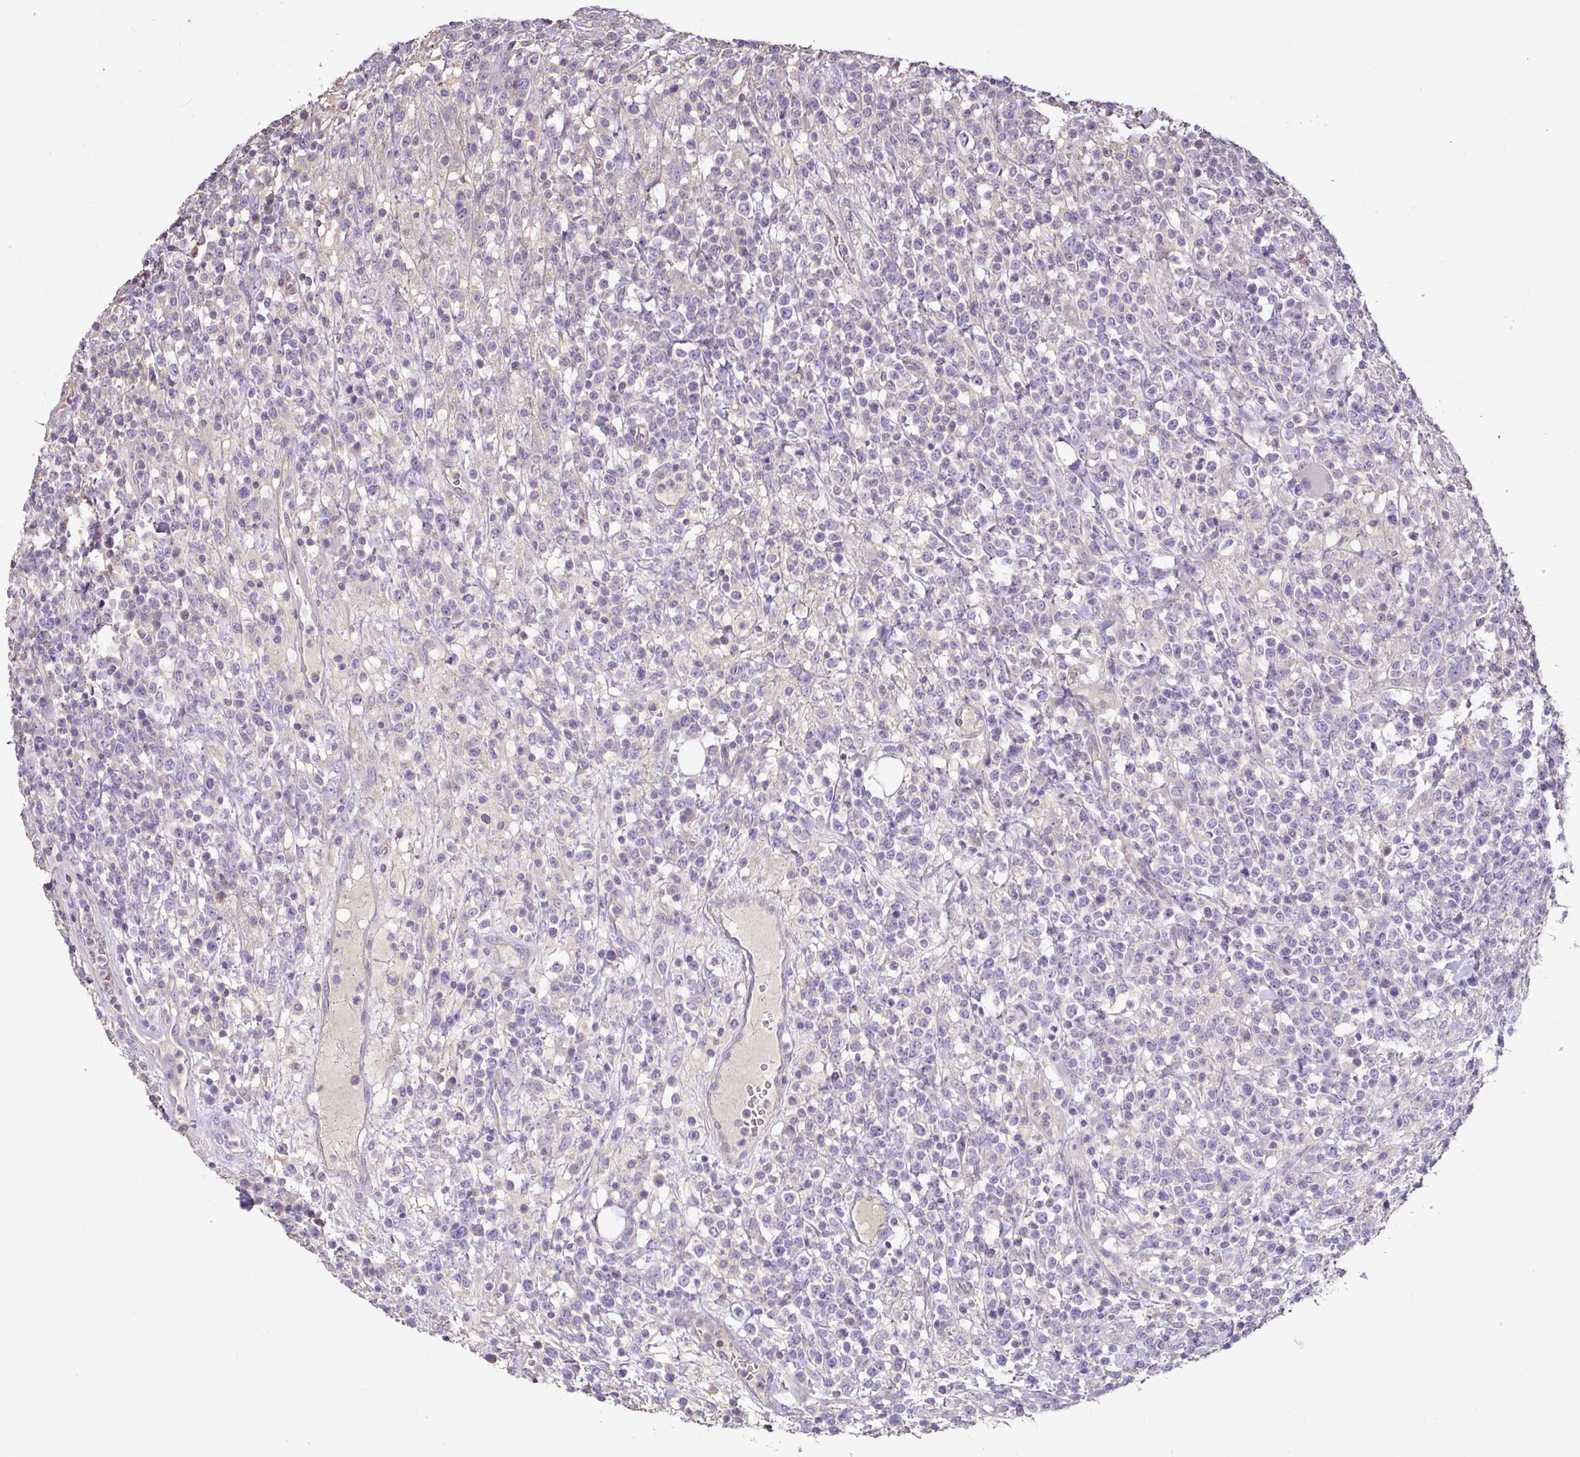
{"staining": {"intensity": "negative", "quantity": "none", "location": "none"}, "tissue": "lymphoma", "cell_type": "Tumor cells", "image_type": "cancer", "snomed": [{"axis": "morphology", "description": "Malignant lymphoma, non-Hodgkin's type, High grade"}, {"axis": "topography", "description": "Colon"}], "caption": "The immunohistochemistry photomicrograph has no significant staining in tumor cells of high-grade malignant lymphoma, non-Hodgkin's type tissue.", "gene": "AGR3", "patient": {"sex": "female", "age": 53}}